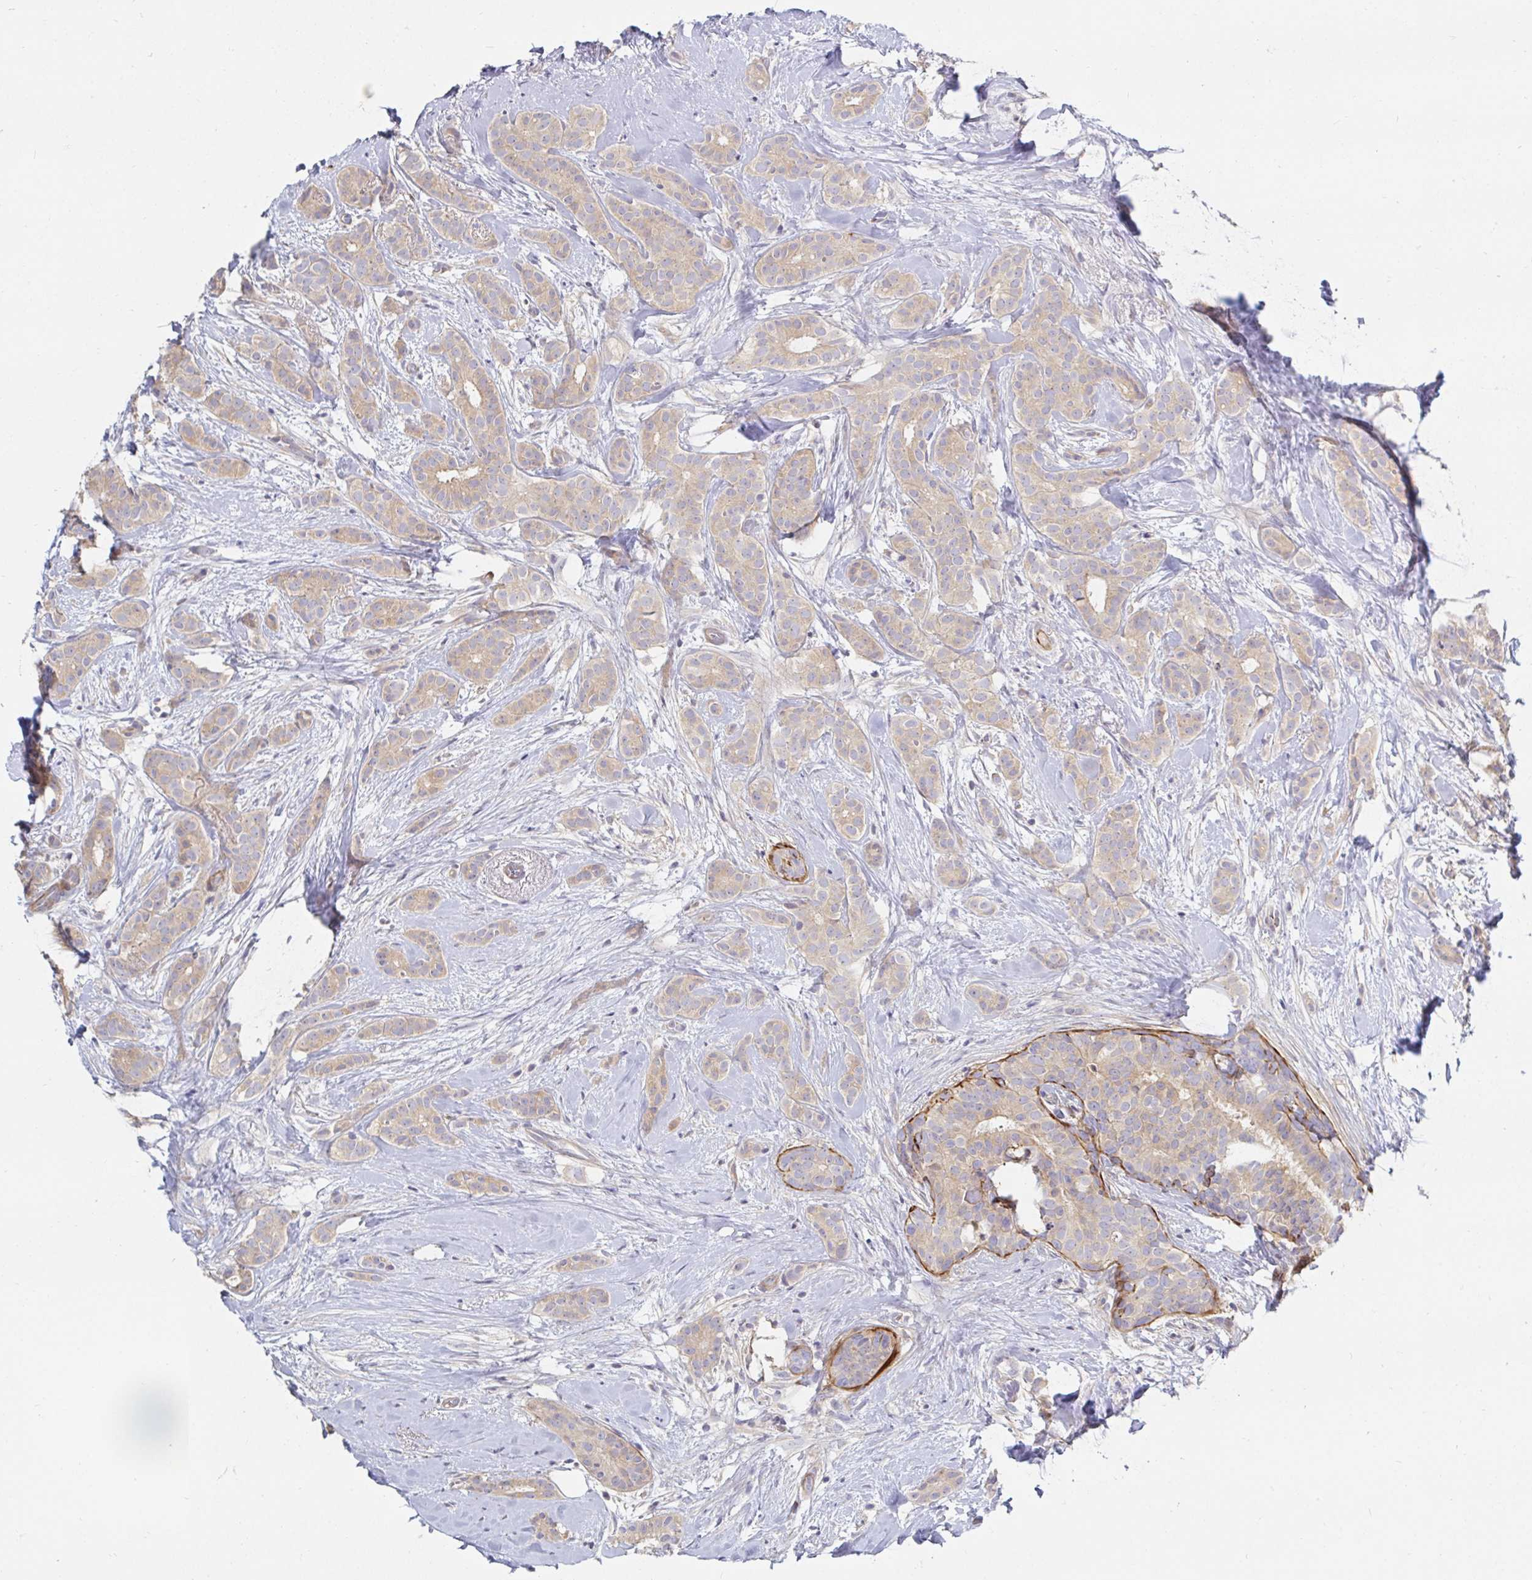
{"staining": {"intensity": "weak", "quantity": "25%-75%", "location": "cytoplasmic/membranous"}, "tissue": "breast cancer", "cell_type": "Tumor cells", "image_type": "cancer", "snomed": [{"axis": "morphology", "description": "Duct carcinoma"}, {"axis": "topography", "description": "Breast"}], "caption": "DAB (3,3'-diaminobenzidine) immunohistochemical staining of breast cancer (intraductal carcinoma) exhibits weak cytoplasmic/membranous protein expression in about 25%-75% of tumor cells.", "gene": "SSH2", "patient": {"sex": "female", "age": 65}}